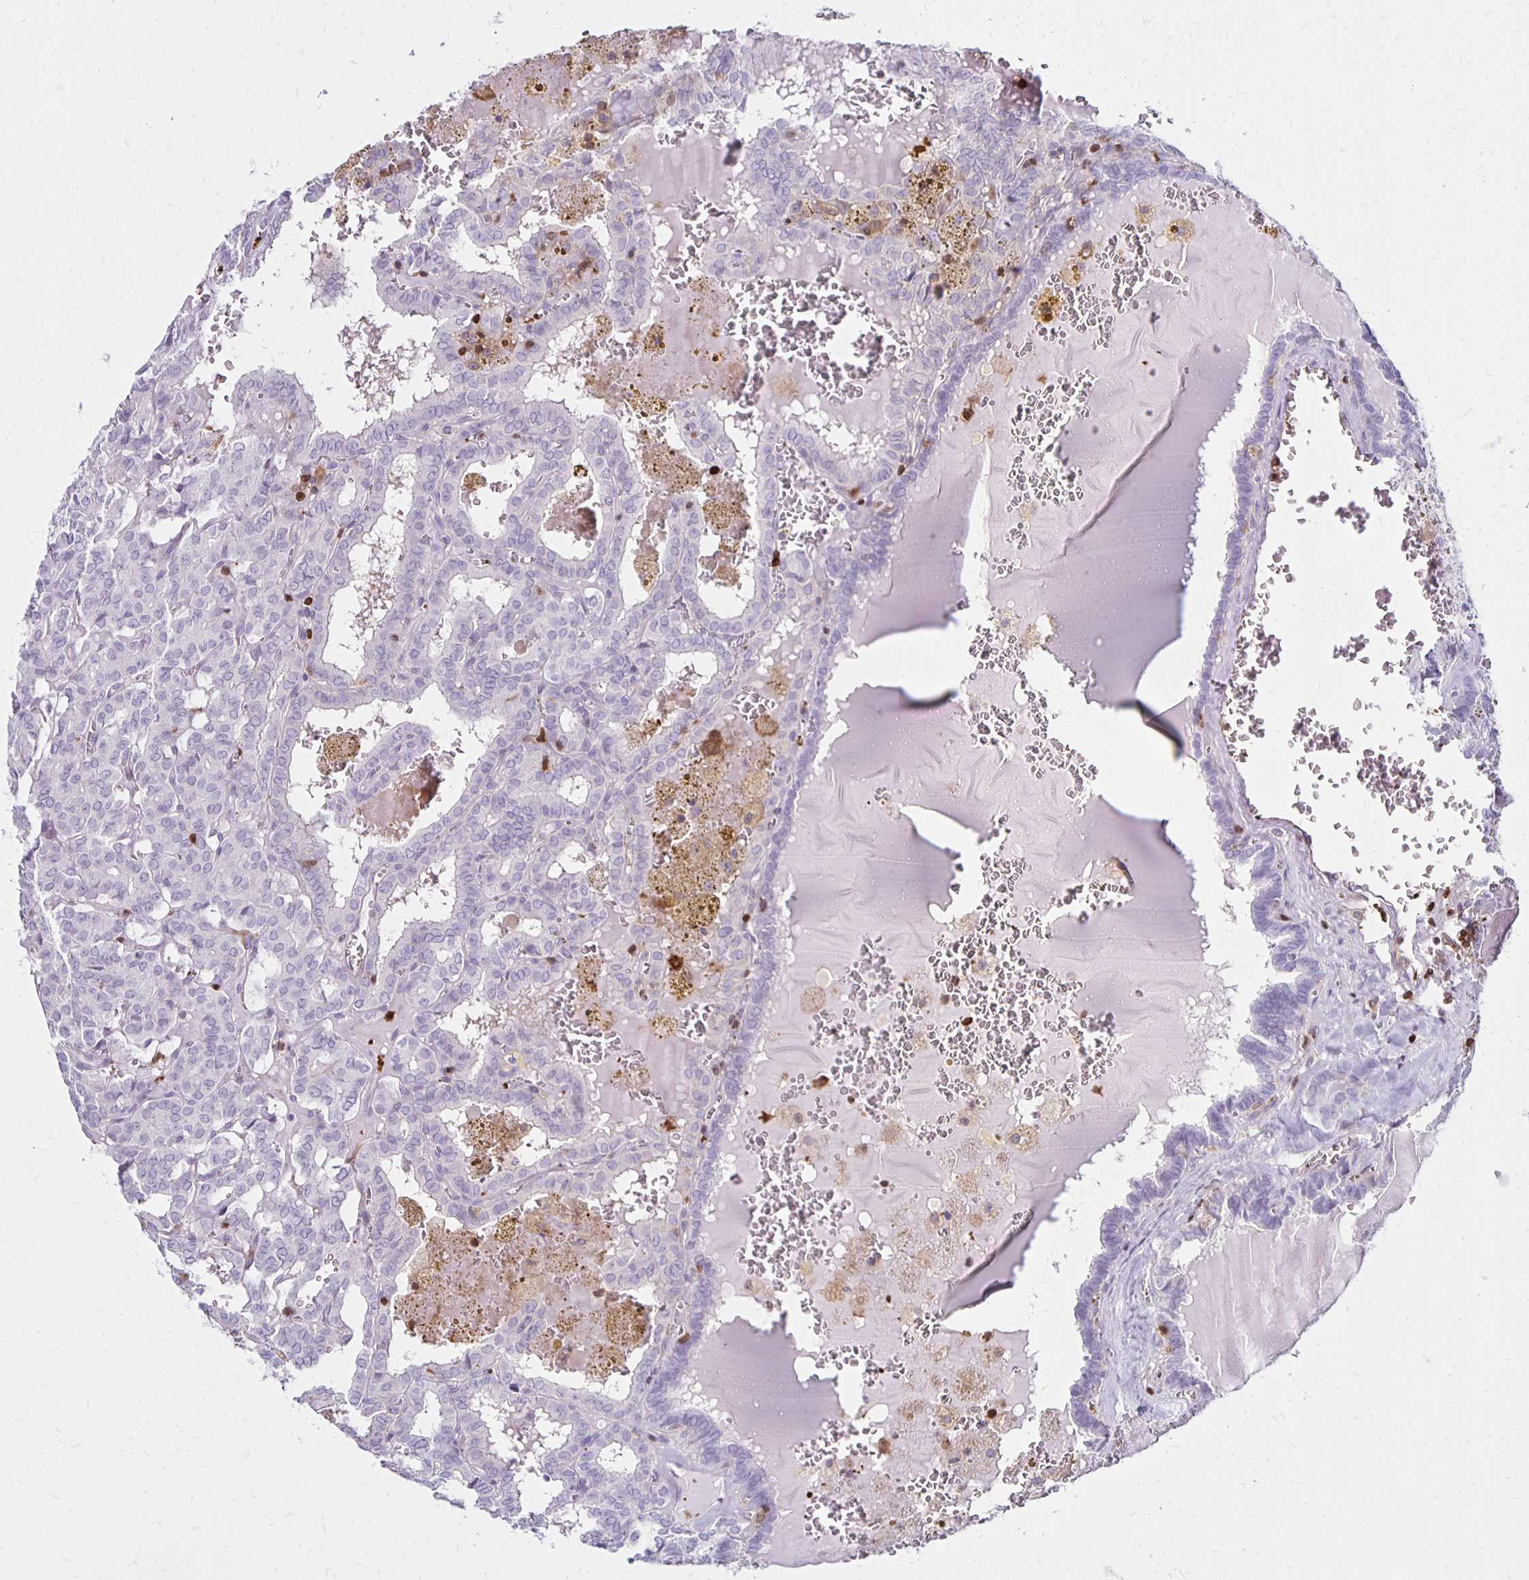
{"staining": {"intensity": "negative", "quantity": "none", "location": "none"}, "tissue": "thyroid cancer", "cell_type": "Tumor cells", "image_type": "cancer", "snomed": [{"axis": "morphology", "description": "Papillary adenocarcinoma, NOS"}, {"axis": "topography", "description": "Thyroid gland"}], "caption": "Tumor cells are negative for protein expression in human papillary adenocarcinoma (thyroid). (IHC, brightfield microscopy, high magnification).", "gene": "CCL21", "patient": {"sex": "female", "age": 39}}